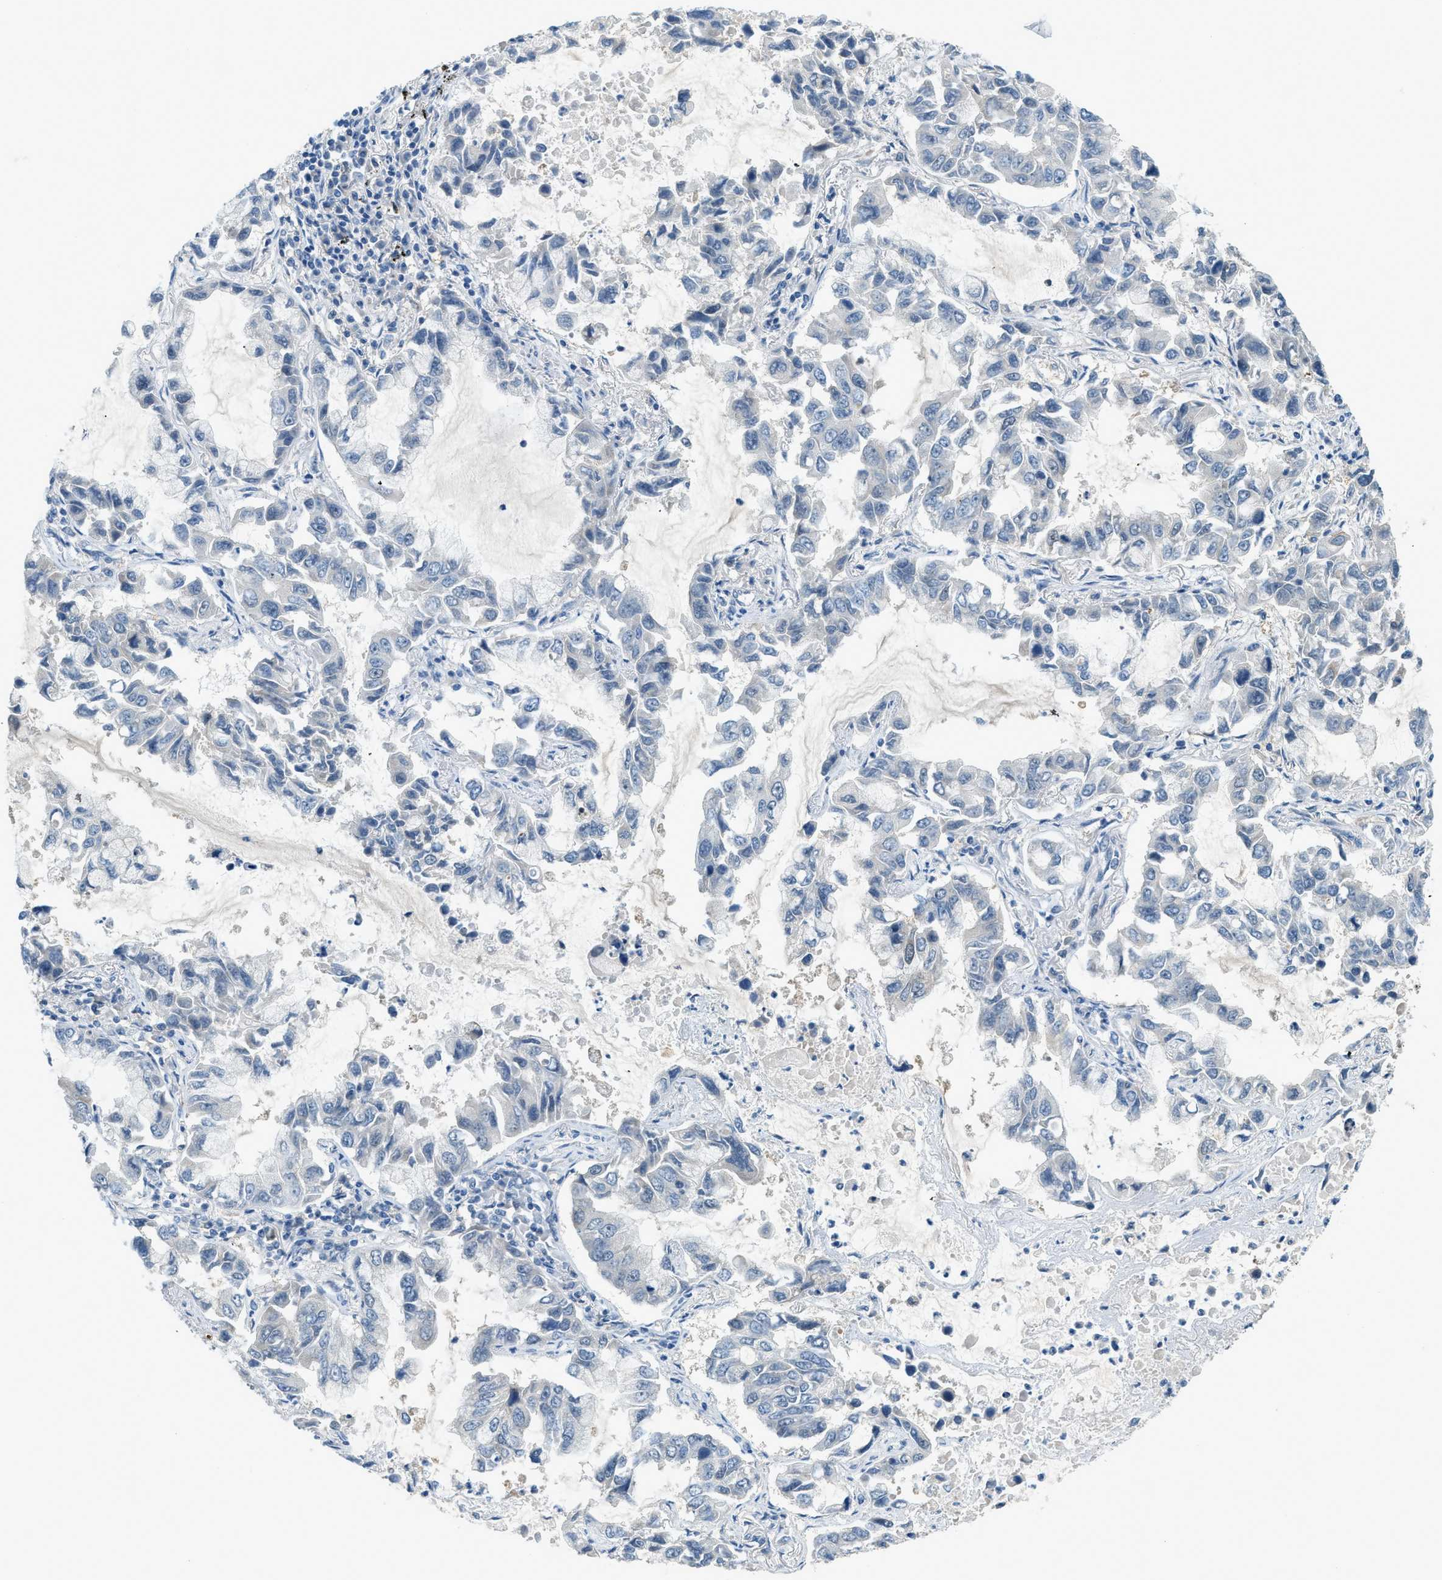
{"staining": {"intensity": "negative", "quantity": "none", "location": "none"}, "tissue": "lung cancer", "cell_type": "Tumor cells", "image_type": "cancer", "snomed": [{"axis": "morphology", "description": "Adenocarcinoma, NOS"}, {"axis": "topography", "description": "Lung"}], "caption": "Adenocarcinoma (lung) stained for a protein using immunohistochemistry displays no positivity tumor cells.", "gene": "NME8", "patient": {"sex": "male", "age": 64}}